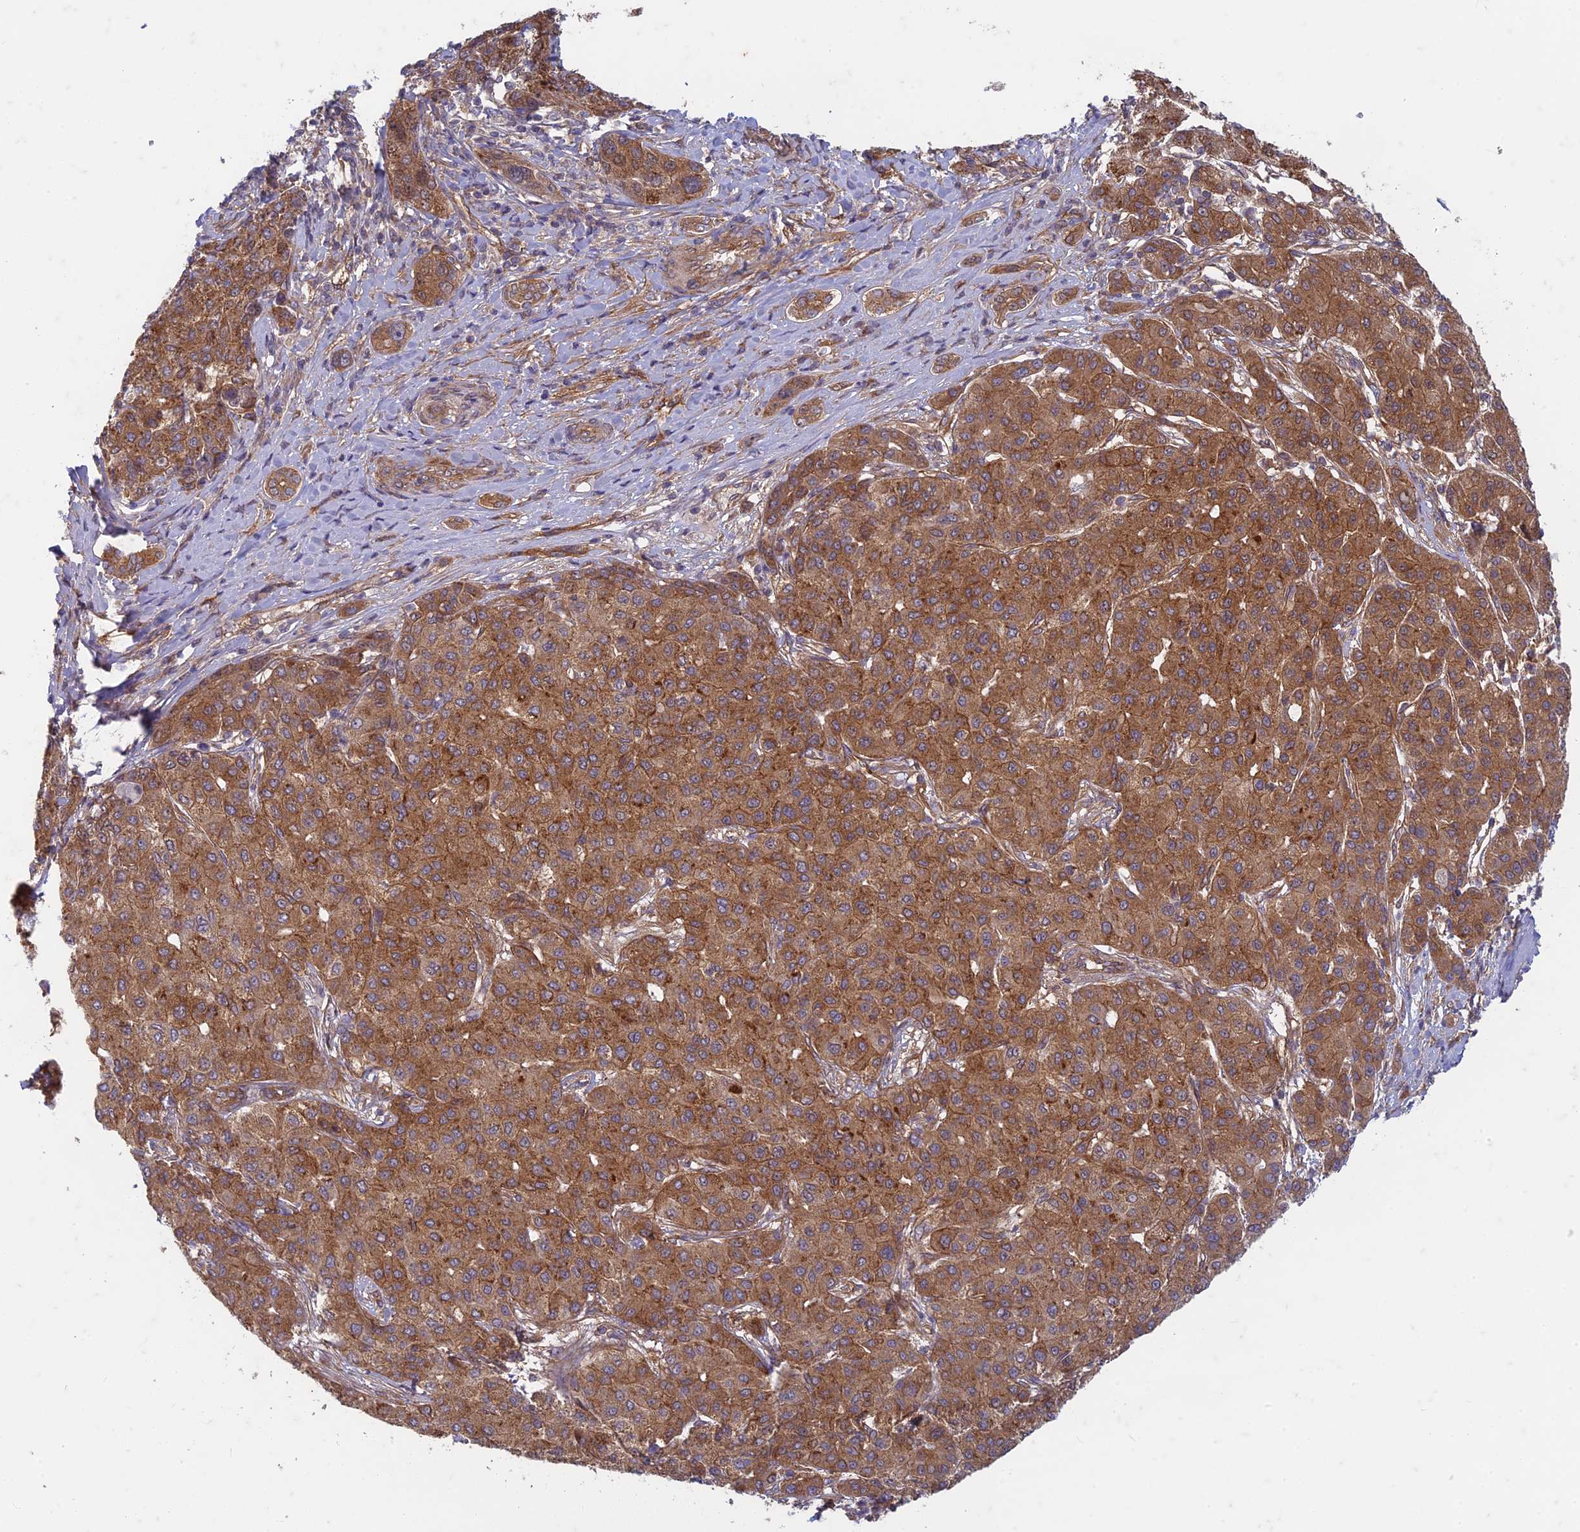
{"staining": {"intensity": "strong", "quantity": ">75%", "location": "cytoplasmic/membranous"}, "tissue": "liver cancer", "cell_type": "Tumor cells", "image_type": "cancer", "snomed": [{"axis": "morphology", "description": "Carcinoma, Hepatocellular, NOS"}, {"axis": "topography", "description": "Liver"}], "caption": "Protein analysis of liver cancer (hepatocellular carcinoma) tissue exhibits strong cytoplasmic/membranous staining in approximately >75% of tumor cells.", "gene": "TCF25", "patient": {"sex": "male", "age": 65}}